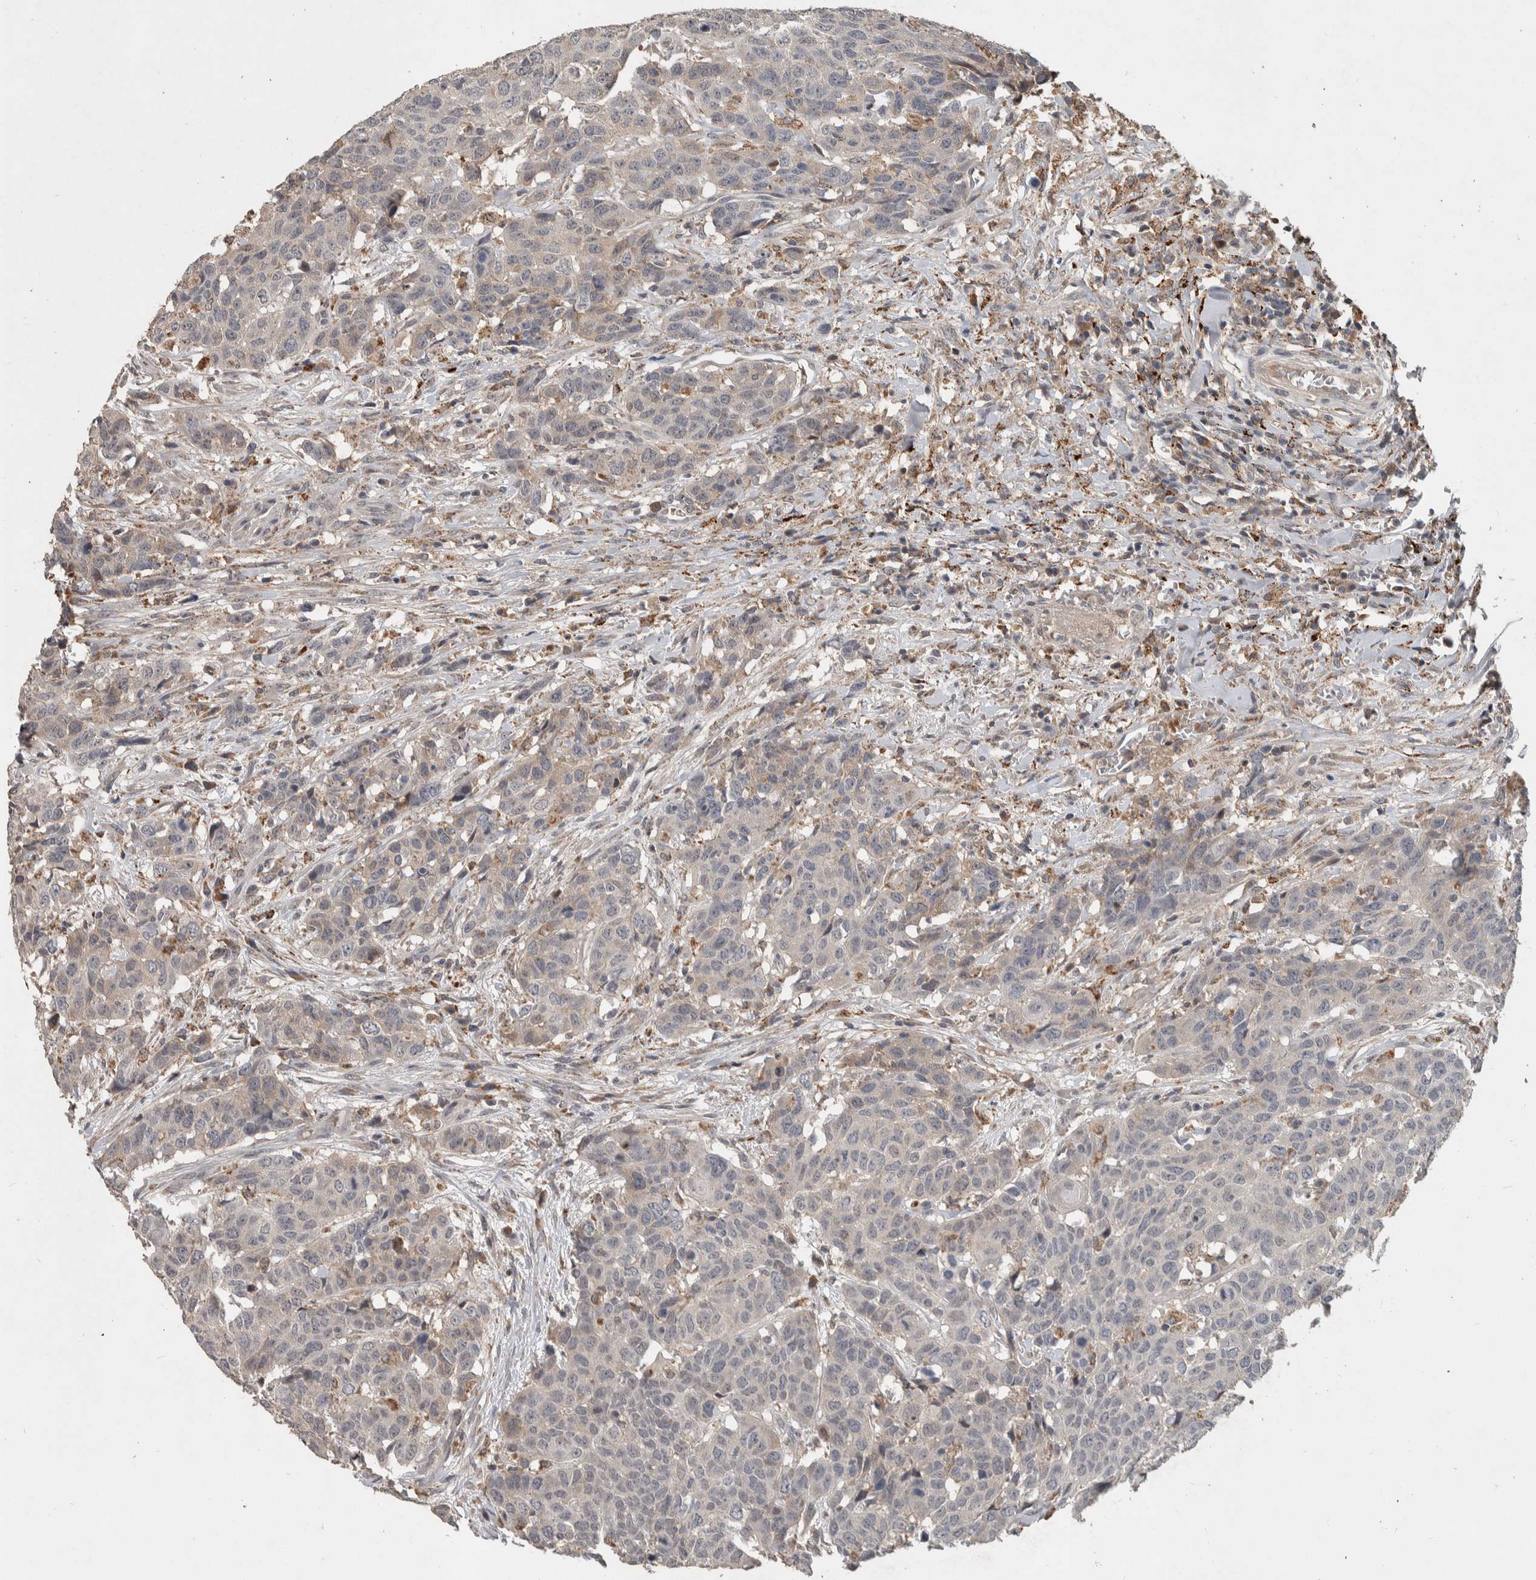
{"staining": {"intensity": "weak", "quantity": "<25%", "location": "nuclear"}, "tissue": "head and neck cancer", "cell_type": "Tumor cells", "image_type": "cancer", "snomed": [{"axis": "morphology", "description": "Squamous cell carcinoma, NOS"}, {"axis": "topography", "description": "Head-Neck"}], "caption": "This is an immunohistochemistry image of head and neck squamous cell carcinoma. There is no positivity in tumor cells.", "gene": "CHRM3", "patient": {"sex": "male", "age": 66}}